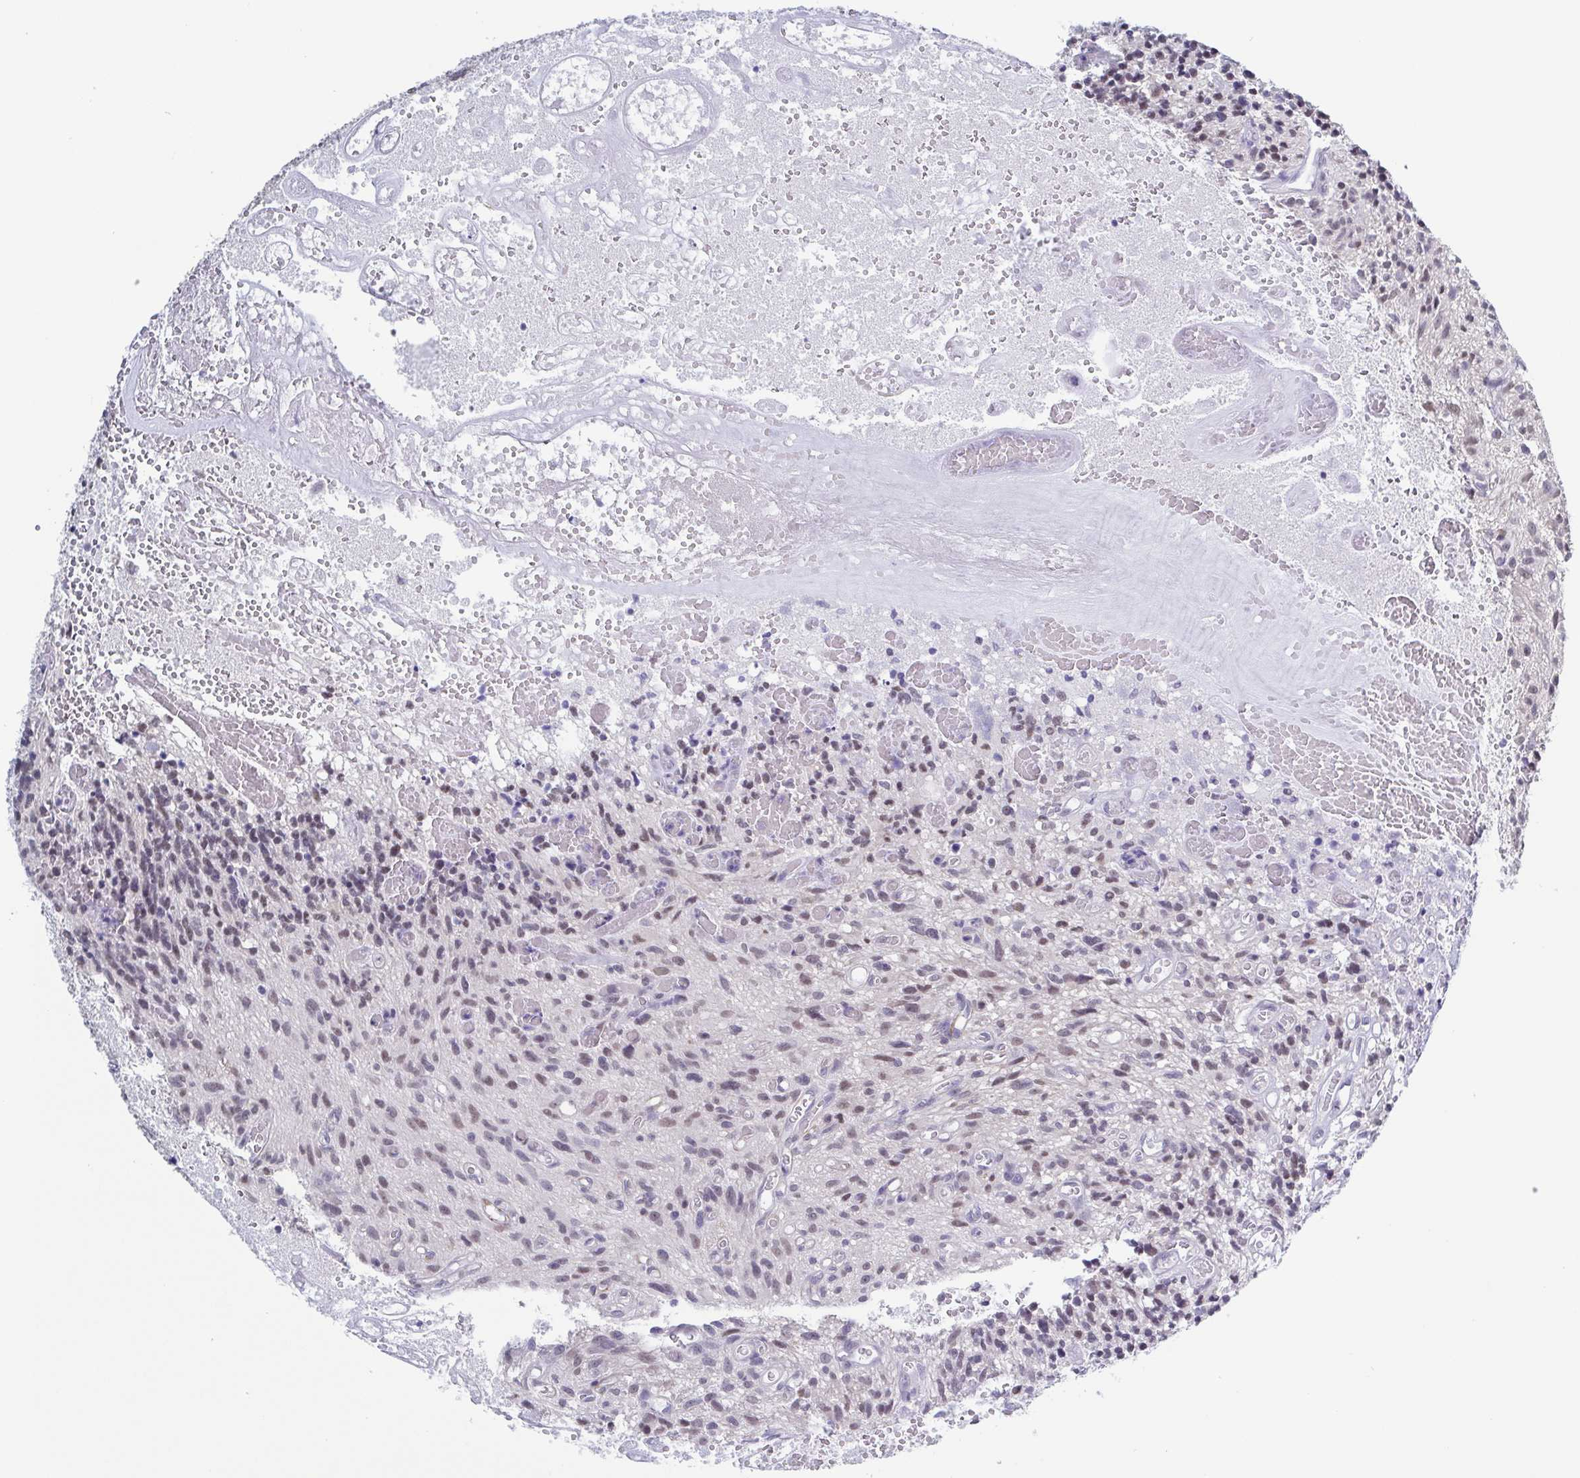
{"staining": {"intensity": "weak", "quantity": "25%-75%", "location": "nuclear"}, "tissue": "glioma", "cell_type": "Tumor cells", "image_type": "cancer", "snomed": [{"axis": "morphology", "description": "Glioma, malignant, High grade"}, {"axis": "topography", "description": "Brain"}], "caption": "Protein expression analysis of glioma demonstrates weak nuclear expression in about 25%-75% of tumor cells. The staining was performed using DAB (3,3'-diaminobenzidine), with brown indicating positive protein expression. Nuclei are stained blue with hematoxylin.", "gene": "TMEM92", "patient": {"sex": "male", "age": 75}}